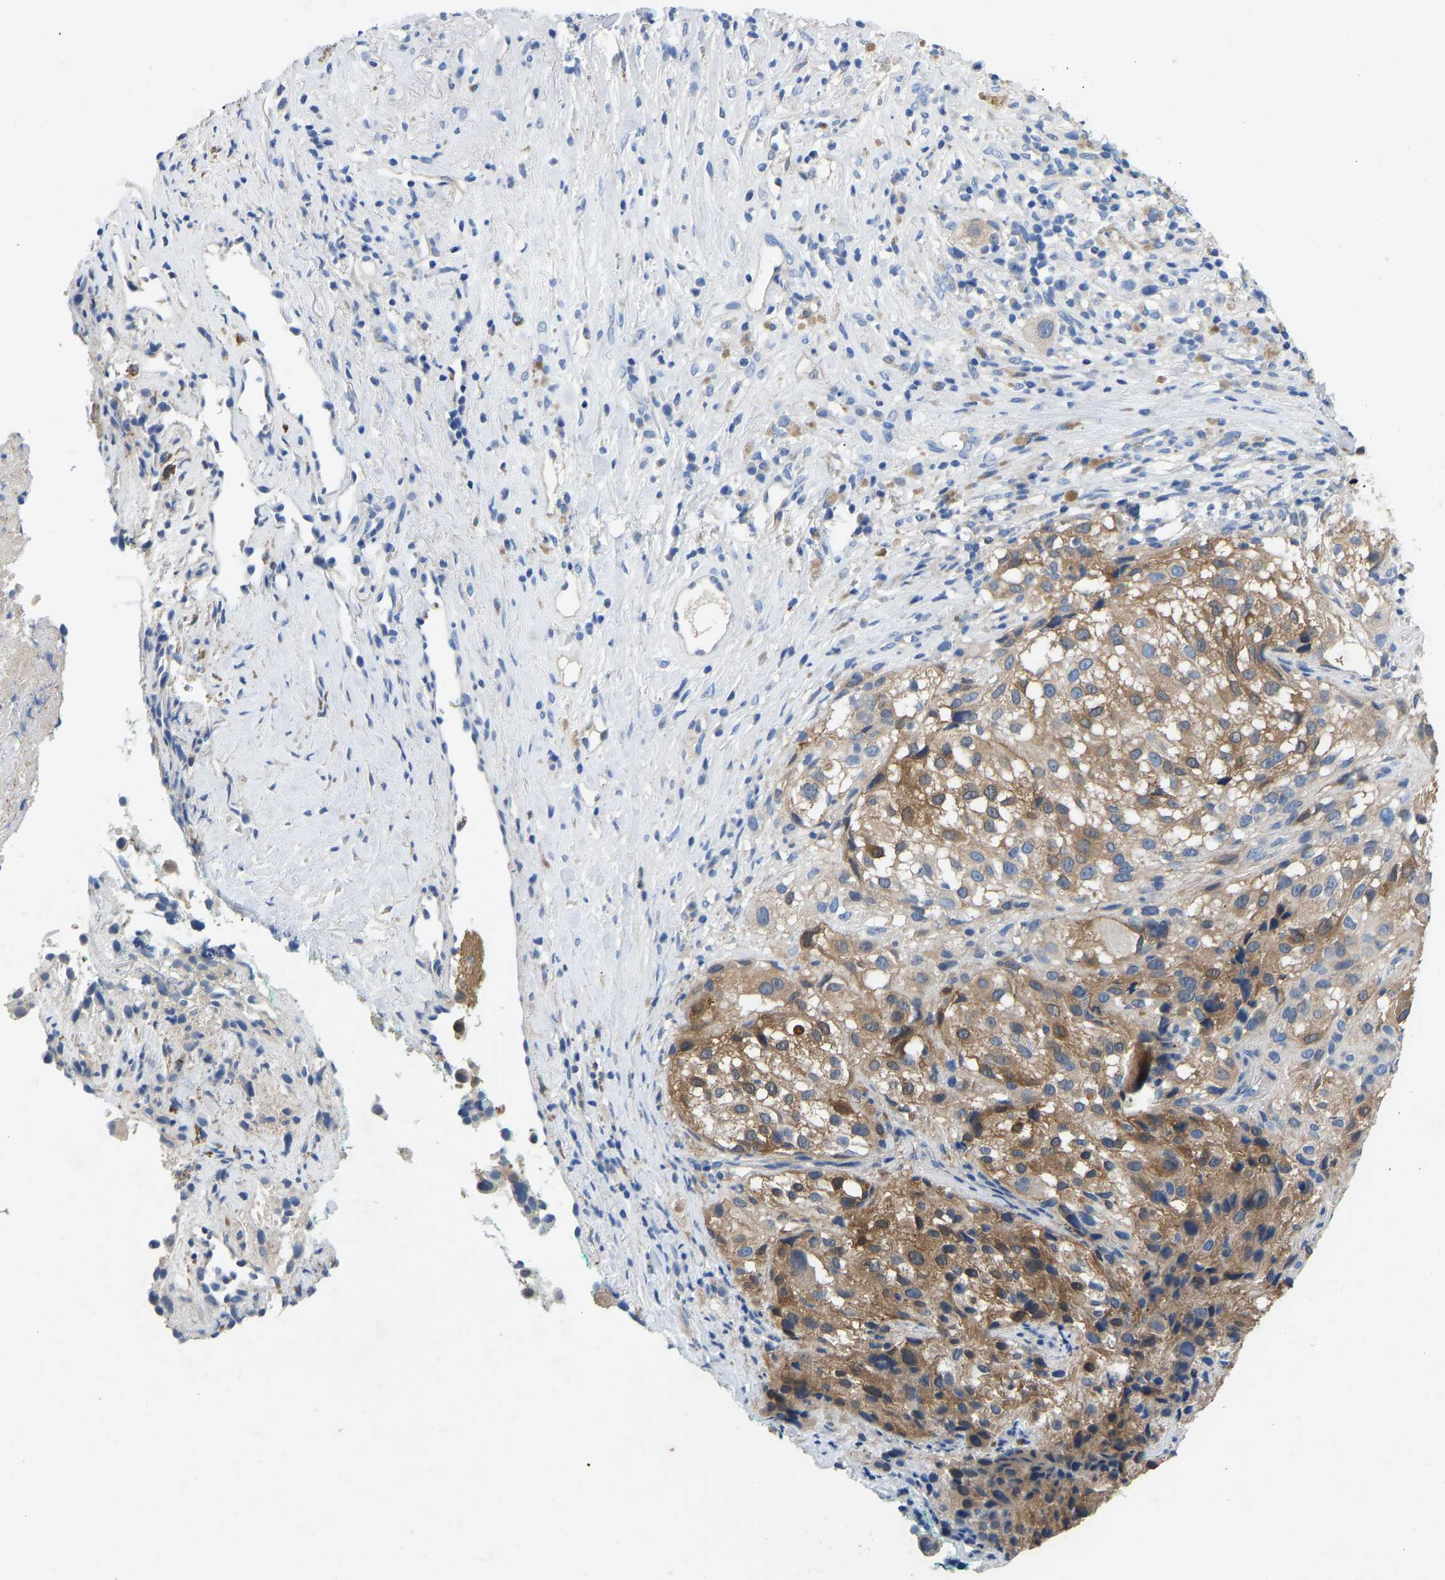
{"staining": {"intensity": "moderate", "quantity": ">75%", "location": "cytoplasmic/membranous"}, "tissue": "melanoma", "cell_type": "Tumor cells", "image_type": "cancer", "snomed": [{"axis": "morphology", "description": "Necrosis, NOS"}, {"axis": "morphology", "description": "Malignant melanoma, NOS"}, {"axis": "topography", "description": "Skin"}], "caption": "DAB immunohistochemical staining of malignant melanoma displays moderate cytoplasmic/membranous protein staining in approximately >75% of tumor cells.", "gene": "RBP1", "patient": {"sex": "female", "age": 87}}